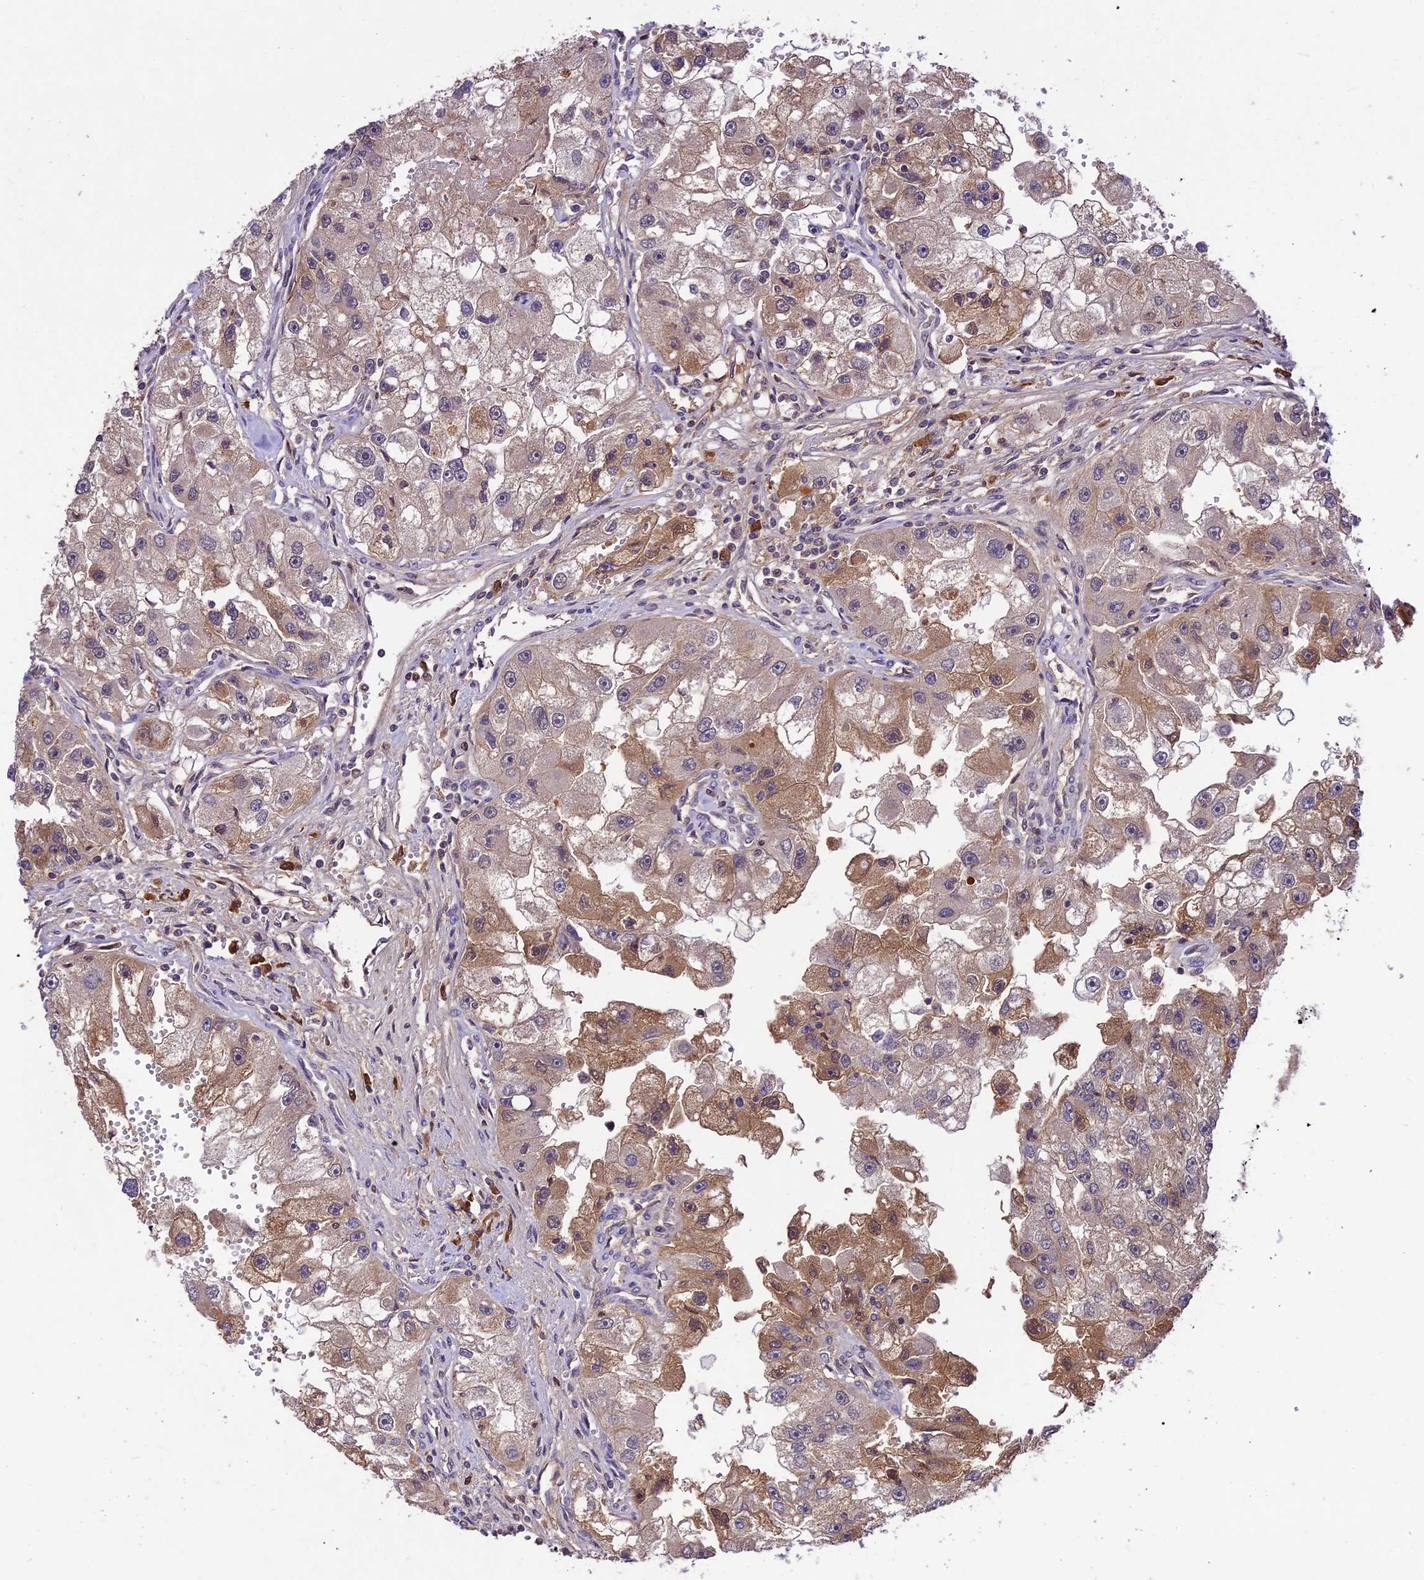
{"staining": {"intensity": "moderate", "quantity": "25%-75%", "location": "cytoplasmic/membranous"}, "tissue": "renal cancer", "cell_type": "Tumor cells", "image_type": "cancer", "snomed": [{"axis": "morphology", "description": "Adenocarcinoma, NOS"}, {"axis": "topography", "description": "Kidney"}], "caption": "Moderate cytoplasmic/membranous protein staining is identified in approximately 25%-75% of tumor cells in adenocarcinoma (renal).", "gene": "ATP10A", "patient": {"sex": "male", "age": 63}}